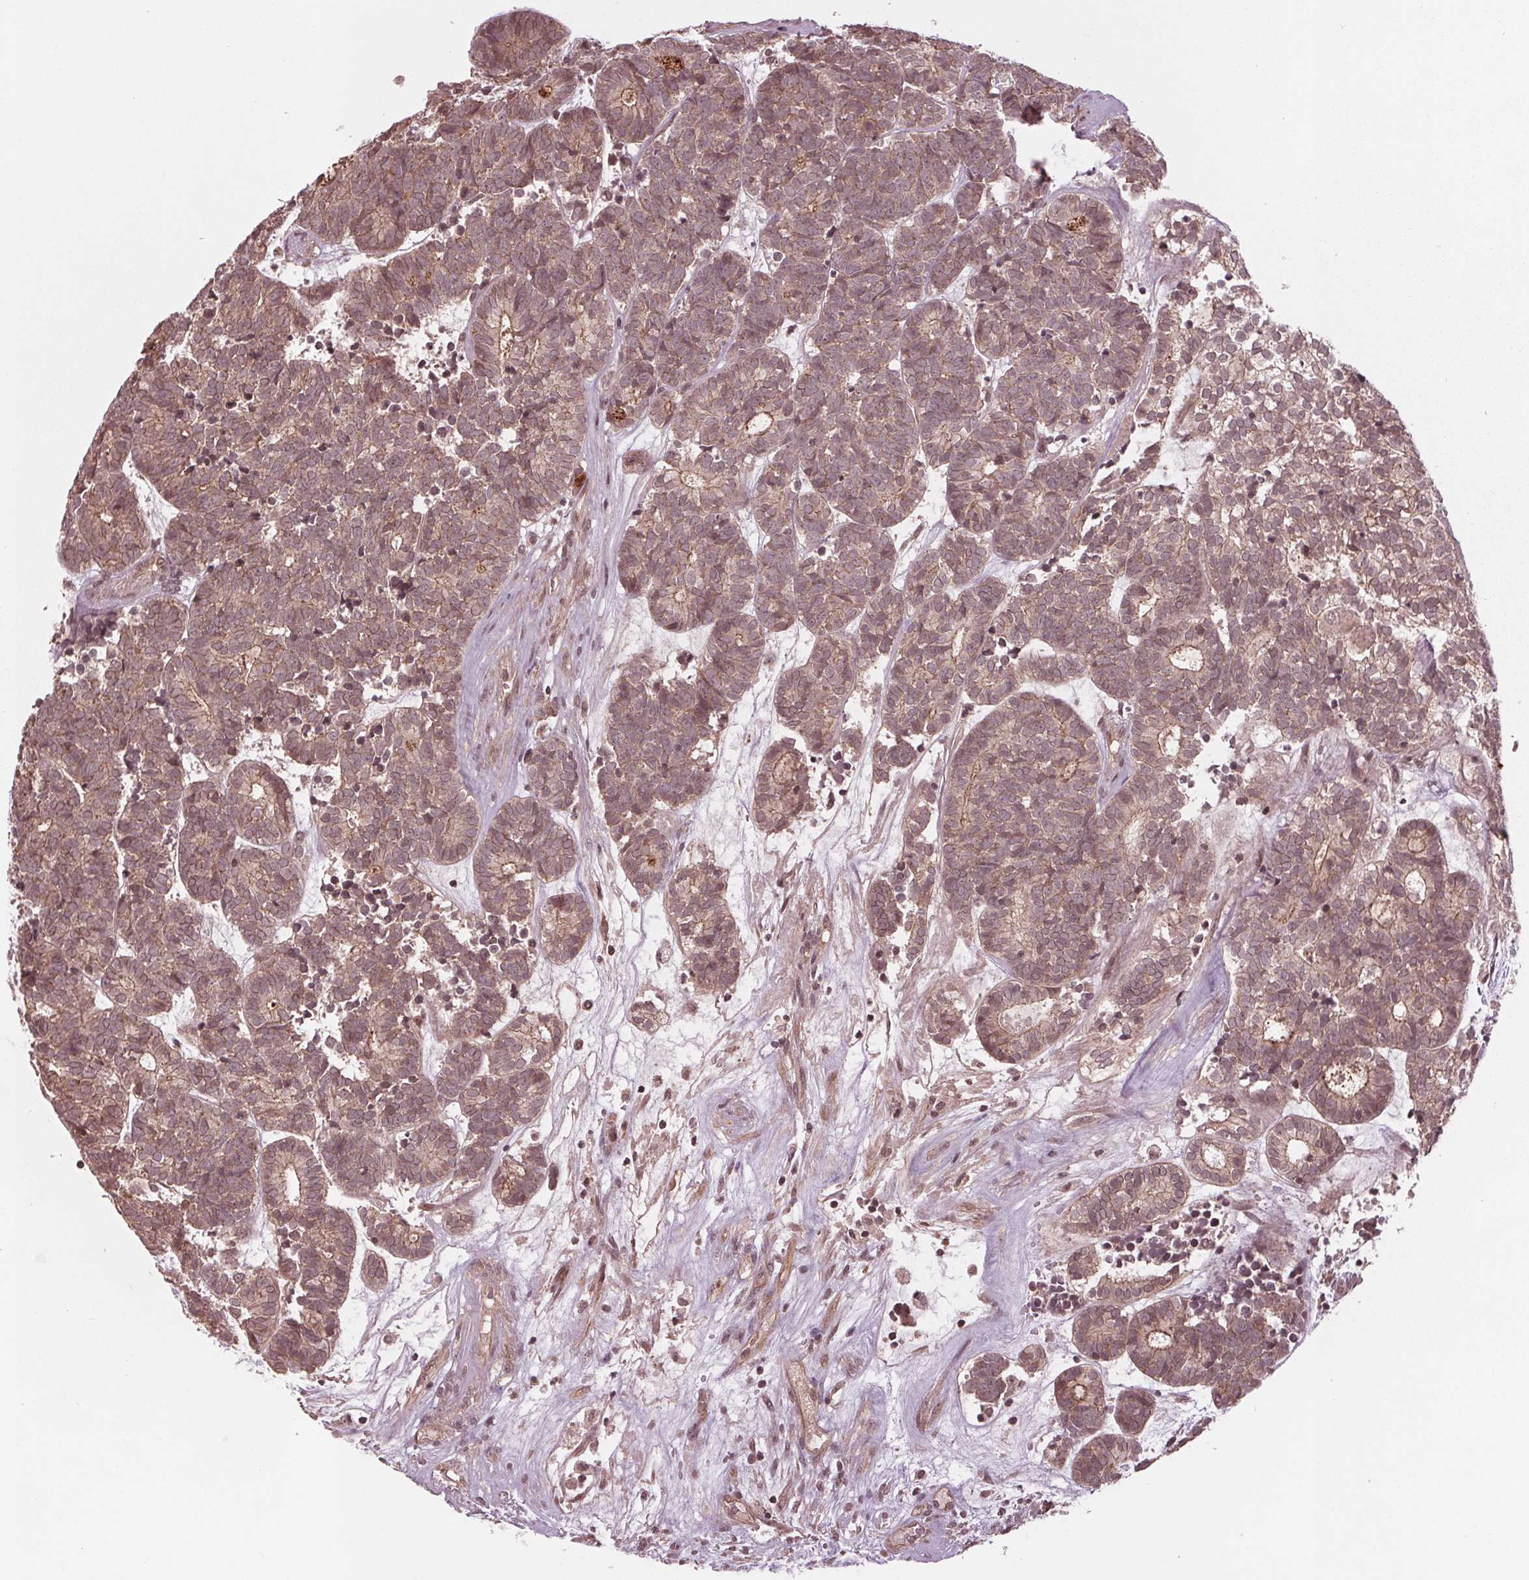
{"staining": {"intensity": "weak", "quantity": ">75%", "location": "cytoplasmic/membranous,nuclear"}, "tissue": "head and neck cancer", "cell_type": "Tumor cells", "image_type": "cancer", "snomed": [{"axis": "morphology", "description": "Adenocarcinoma, NOS"}, {"axis": "topography", "description": "Head-Neck"}], "caption": "Brown immunohistochemical staining in human head and neck cancer demonstrates weak cytoplasmic/membranous and nuclear staining in approximately >75% of tumor cells.", "gene": "BTBD1", "patient": {"sex": "female", "age": 81}}